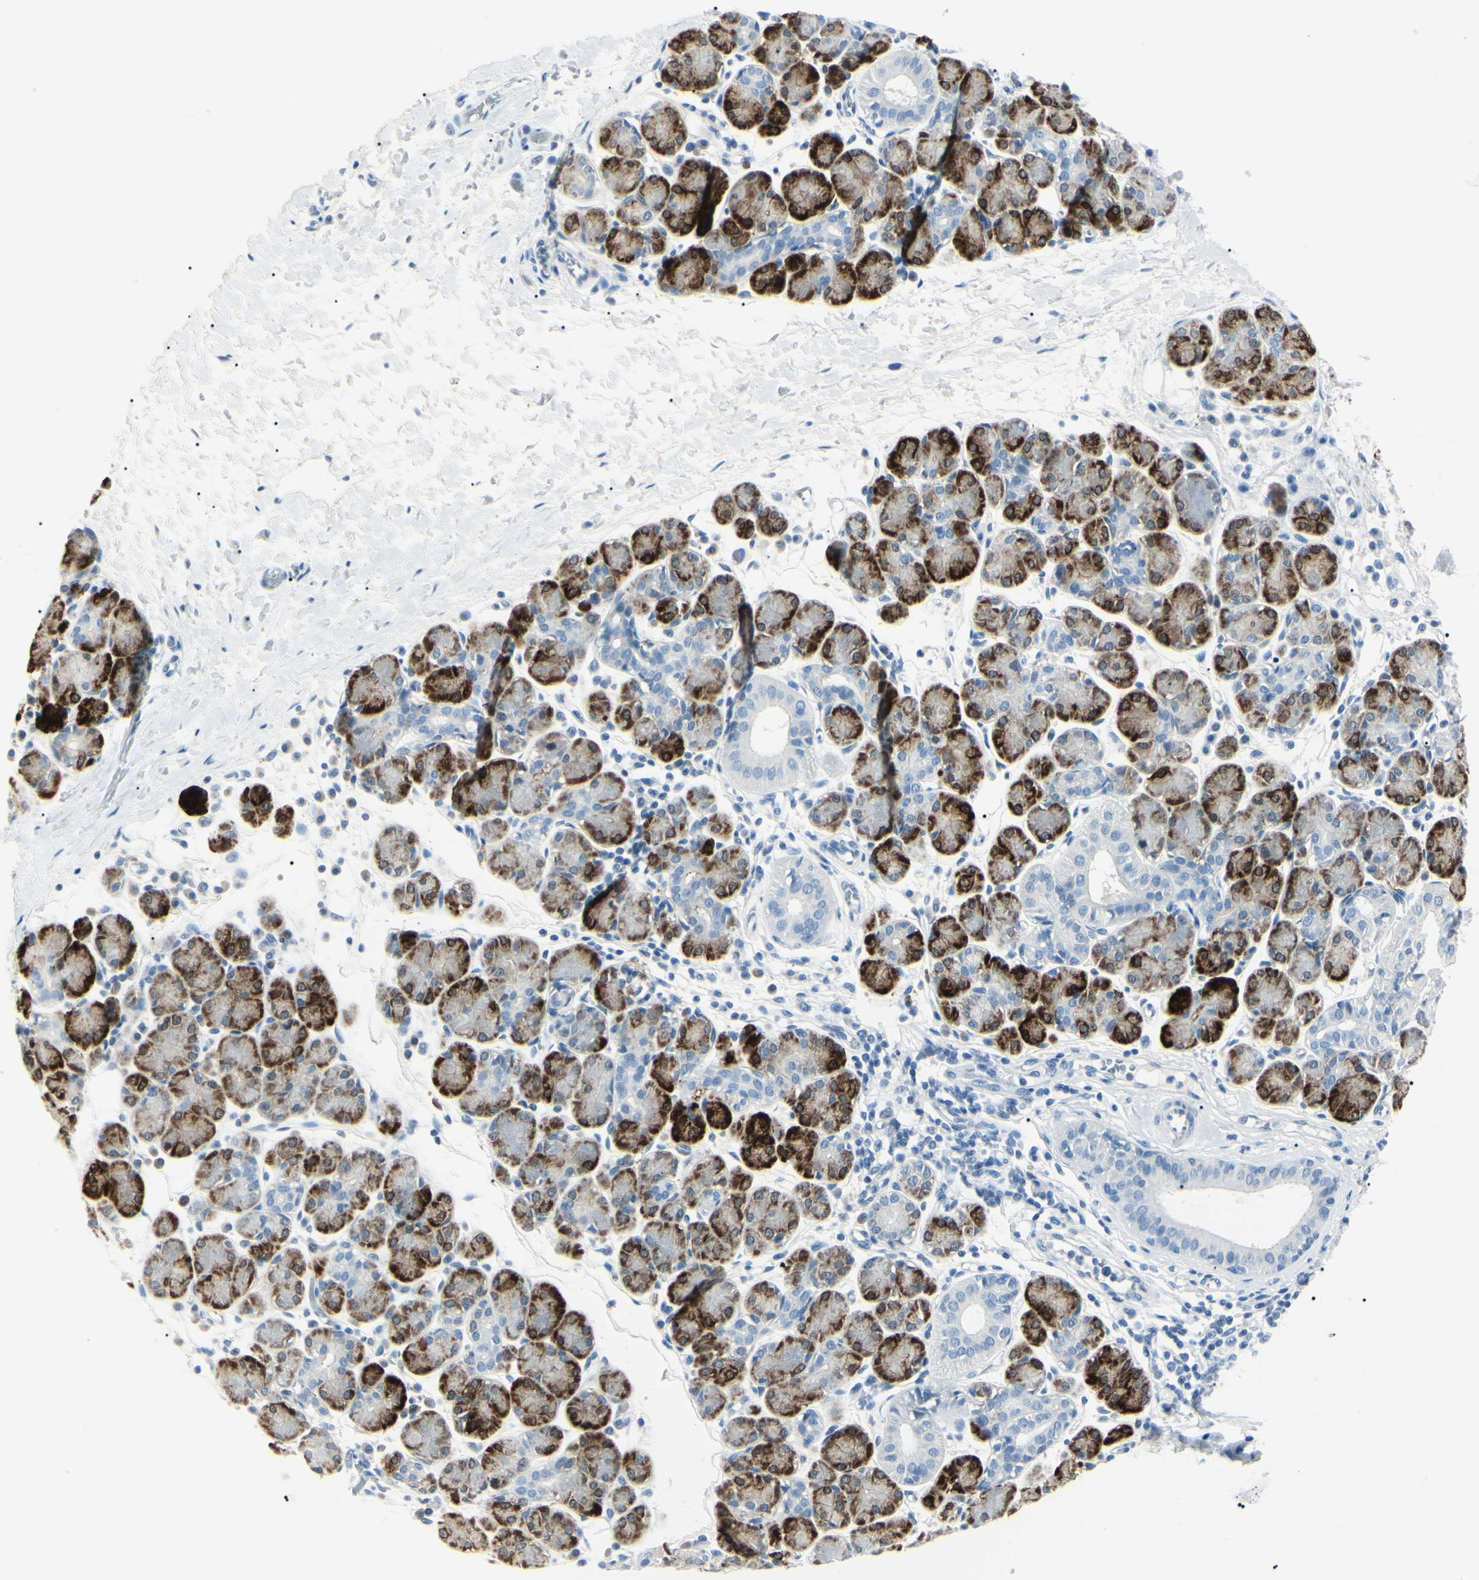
{"staining": {"intensity": "strong", "quantity": "25%-75%", "location": "cytoplasmic/membranous"}, "tissue": "salivary gland", "cell_type": "Glandular cells", "image_type": "normal", "snomed": [{"axis": "morphology", "description": "Normal tissue, NOS"}, {"axis": "morphology", "description": "Inflammation, NOS"}, {"axis": "topography", "description": "Lymph node"}, {"axis": "topography", "description": "Salivary gland"}], "caption": "About 25%-75% of glandular cells in normal human salivary gland reveal strong cytoplasmic/membranous protein expression as visualized by brown immunohistochemical staining.", "gene": "CA2", "patient": {"sex": "male", "age": 3}}